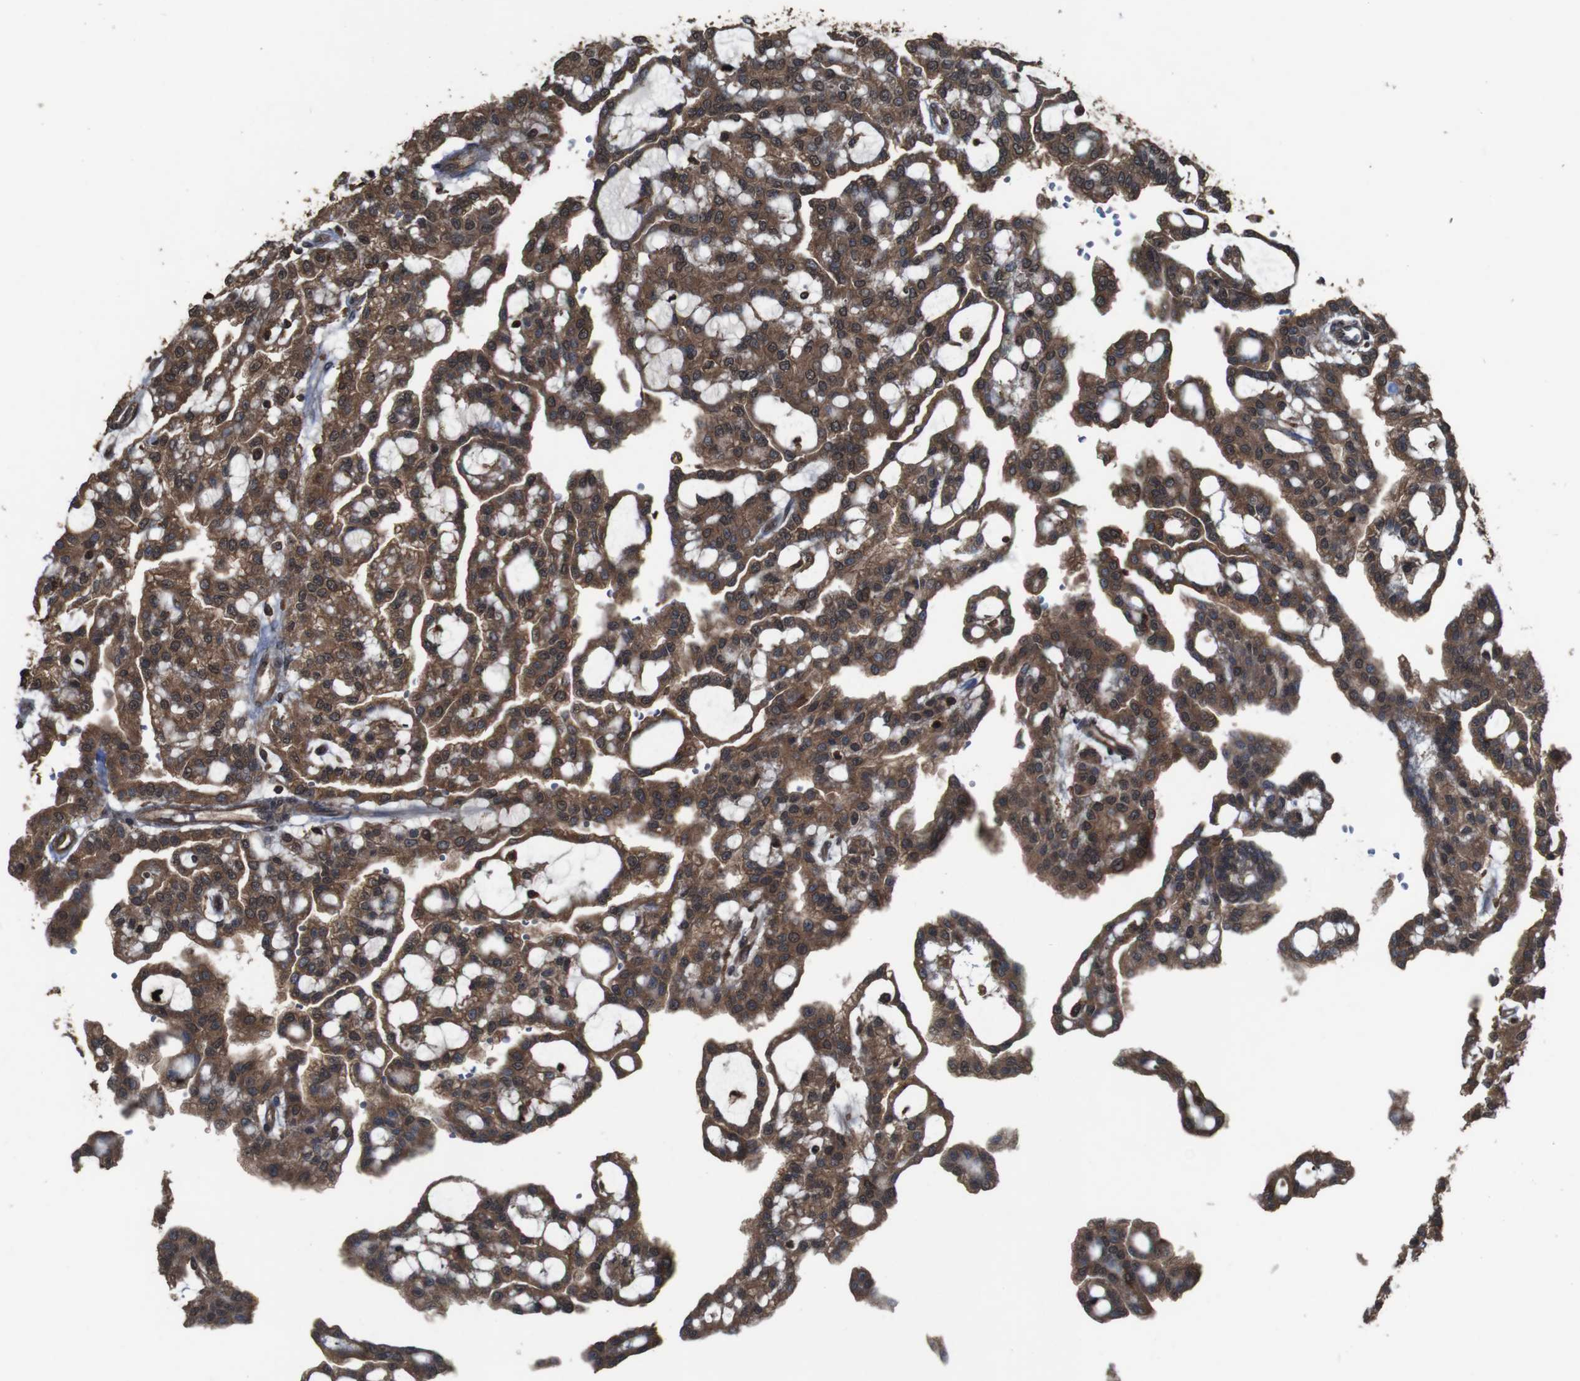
{"staining": {"intensity": "moderate", "quantity": ">75%", "location": "cytoplasmic/membranous"}, "tissue": "renal cancer", "cell_type": "Tumor cells", "image_type": "cancer", "snomed": [{"axis": "morphology", "description": "Adenocarcinoma, NOS"}, {"axis": "topography", "description": "Kidney"}], "caption": "Immunohistochemical staining of renal cancer reveals moderate cytoplasmic/membranous protein positivity in about >75% of tumor cells.", "gene": "BAG4", "patient": {"sex": "male", "age": 63}}